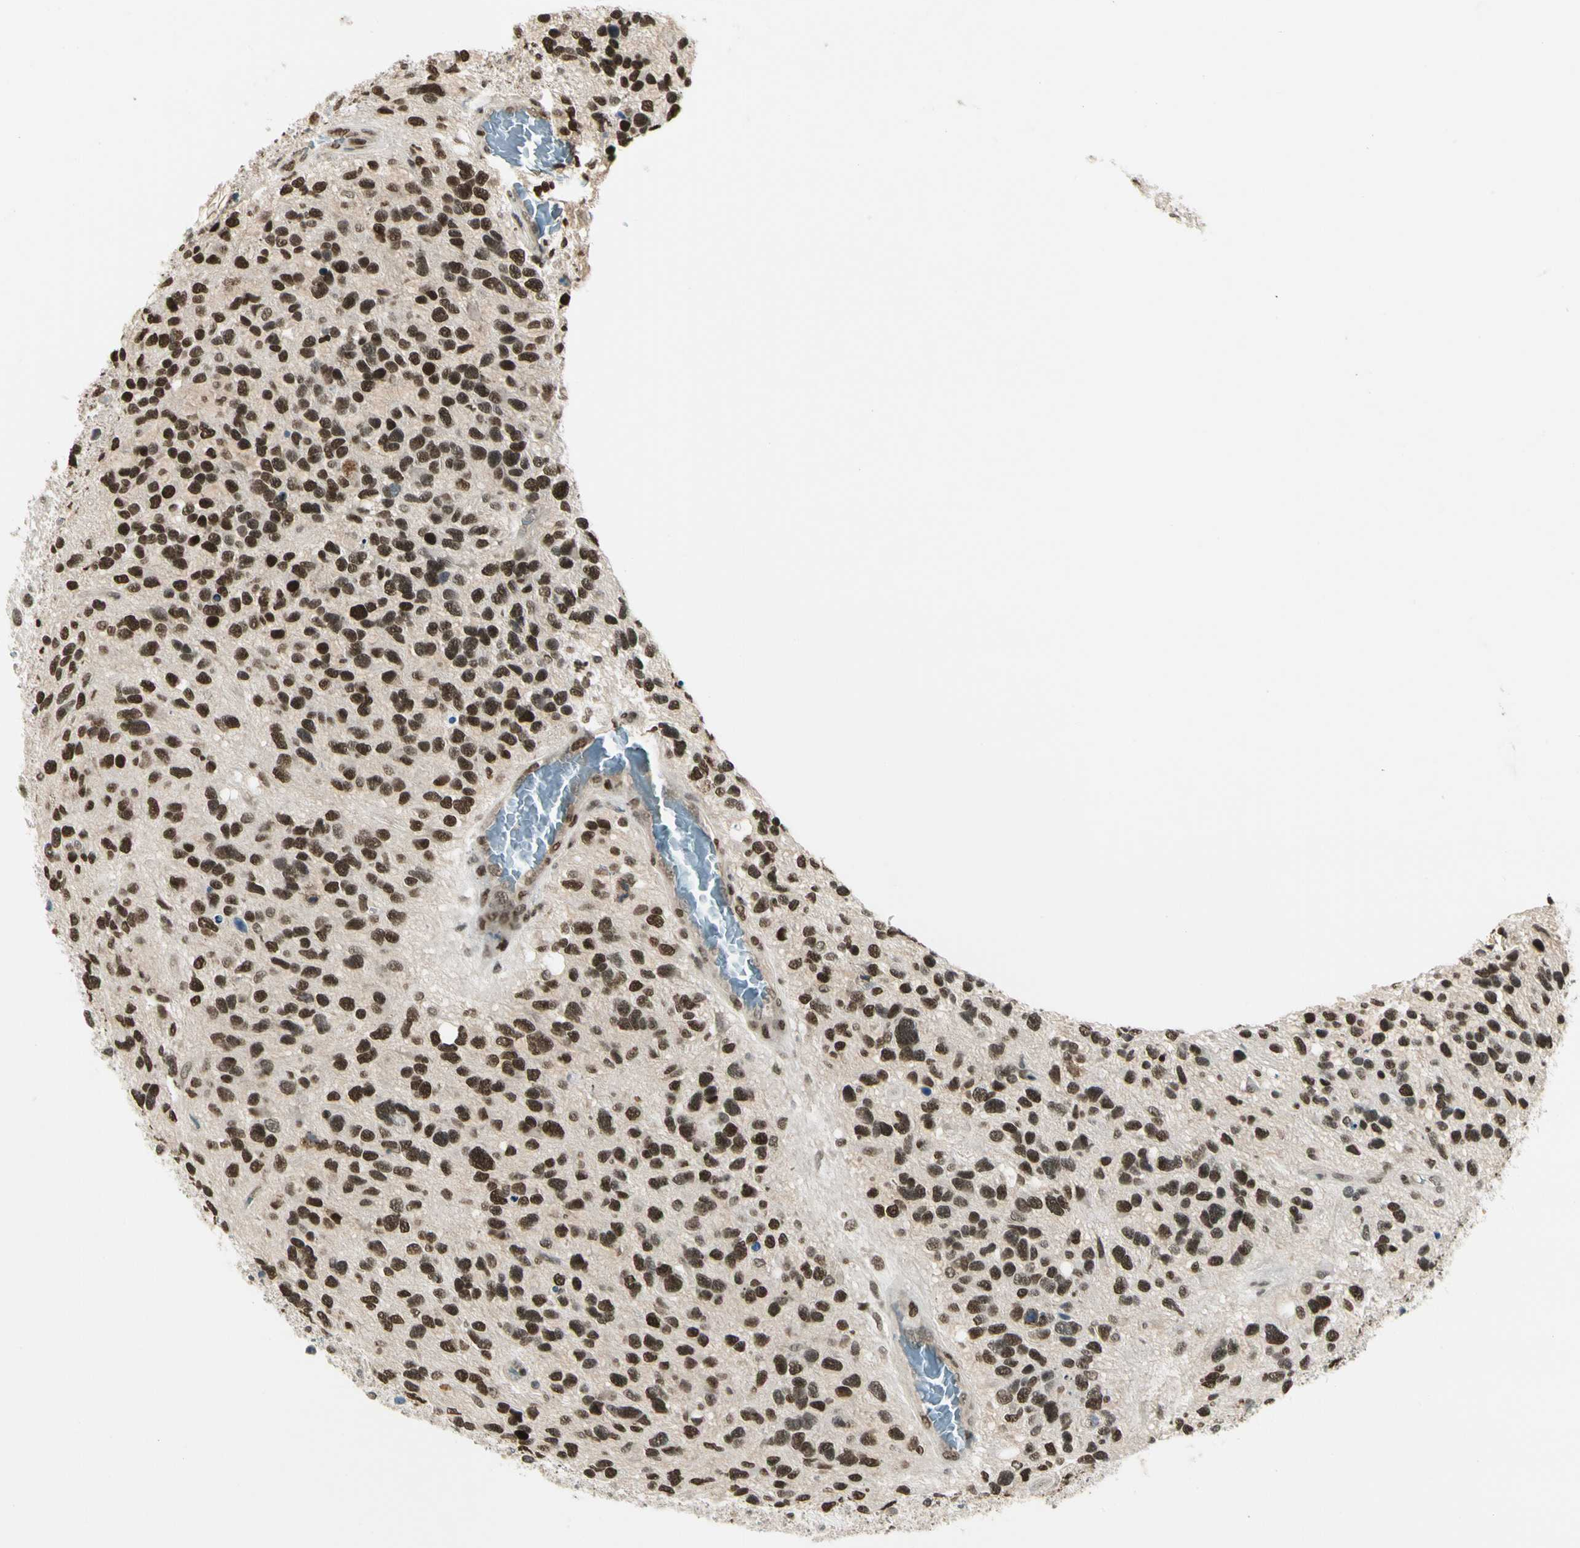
{"staining": {"intensity": "strong", "quantity": ">75%", "location": "nuclear"}, "tissue": "glioma", "cell_type": "Tumor cells", "image_type": "cancer", "snomed": [{"axis": "morphology", "description": "Glioma, malignant, High grade"}, {"axis": "topography", "description": "Brain"}], "caption": "Immunohistochemistry (DAB (3,3'-diaminobenzidine)) staining of human malignant high-grade glioma demonstrates strong nuclear protein positivity in about >75% of tumor cells.", "gene": "GTF3A", "patient": {"sex": "female", "age": 58}}